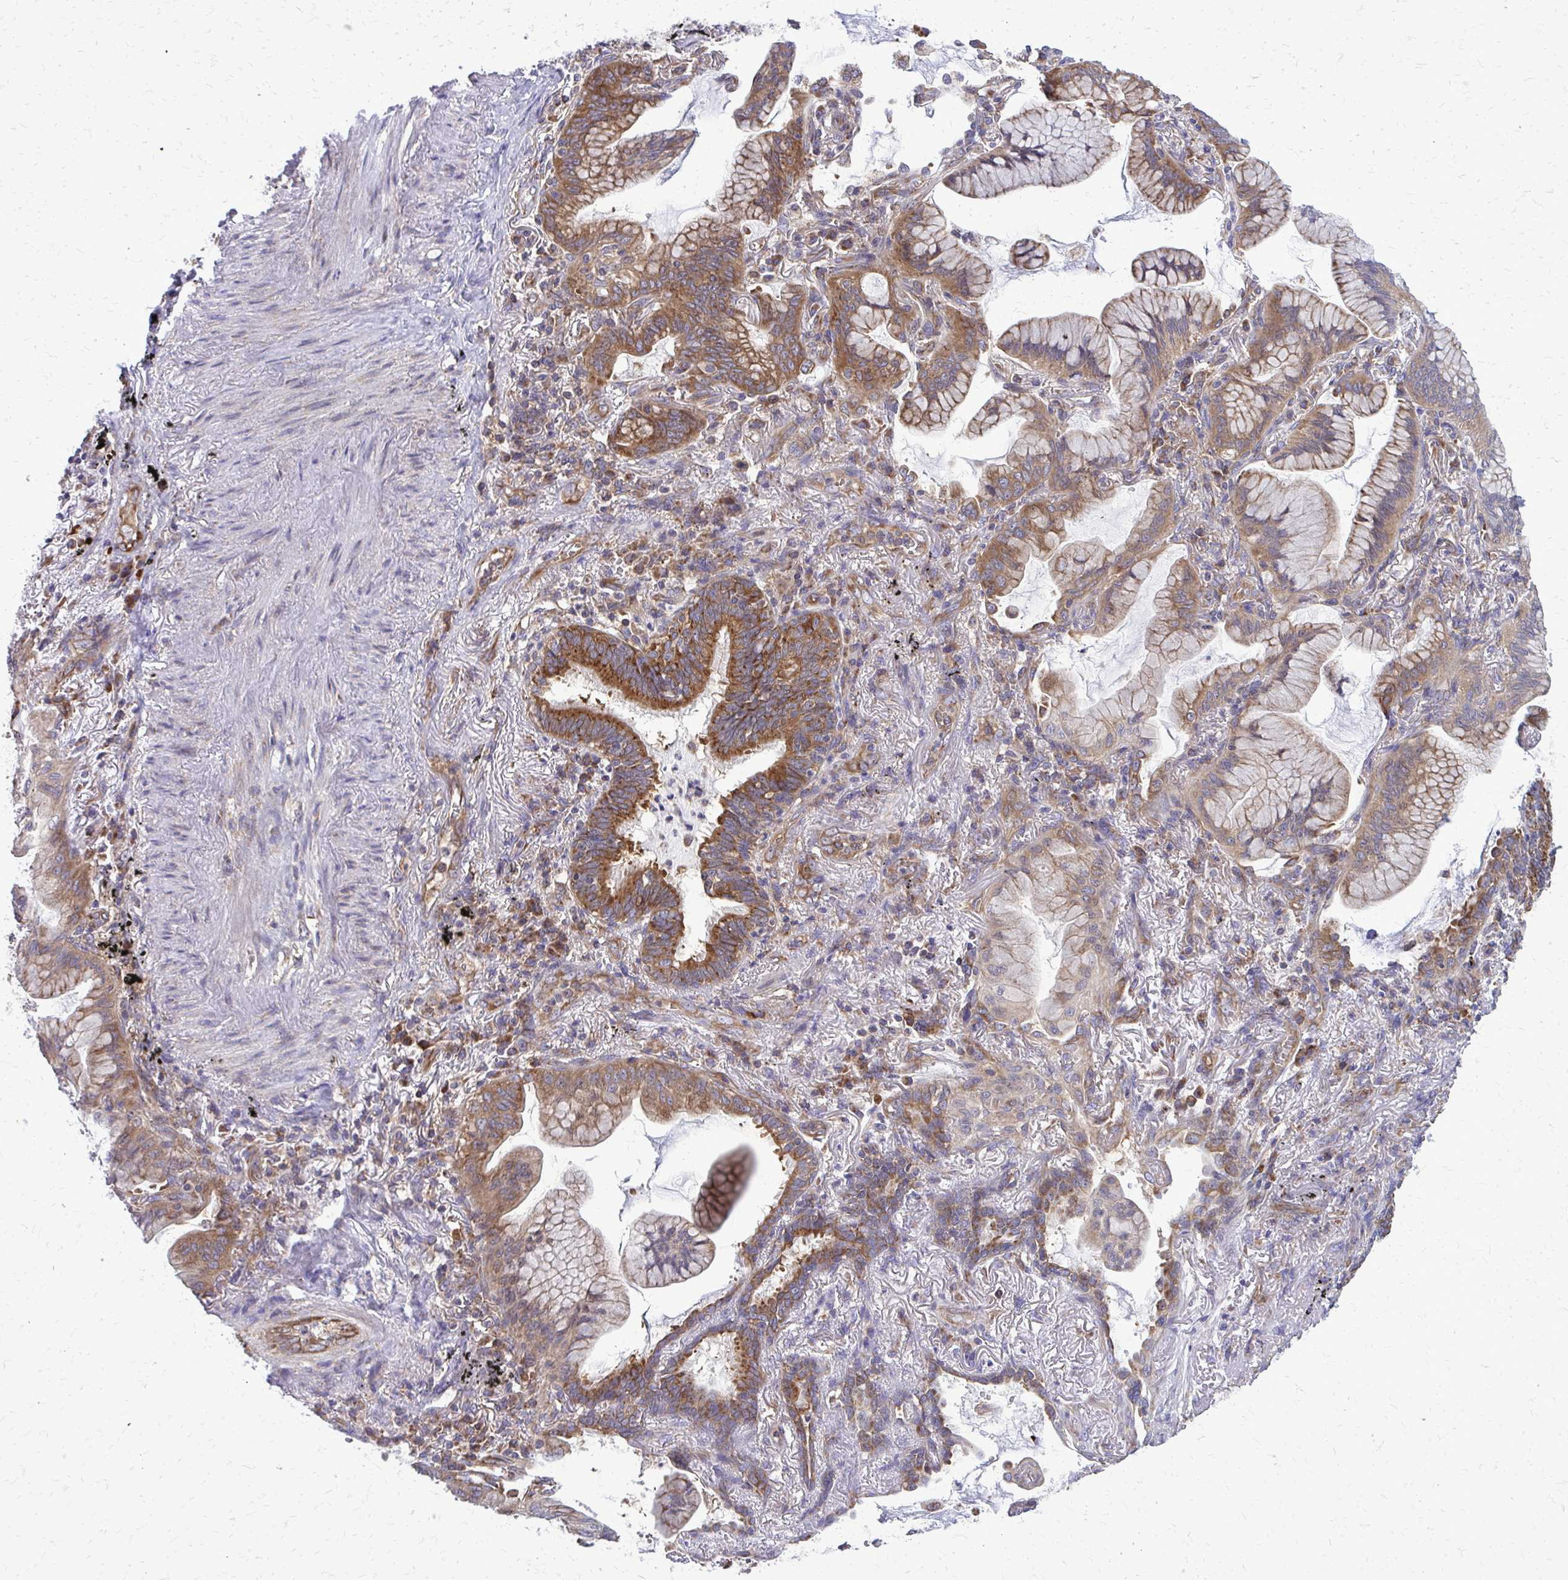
{"staining": {"intensity": "moderate", "quantity": ">75%", "location": "cytoplasmic/membranous"}, "tissue": "lung cancer", "cell_type": "Tumor cells", "image_type": "cancer", "snomed": [{"axis": "morphology", "description": "Adenocarcinoma, NOS"}, {"axis": "topography", "description": "Lung"}], "caption": "This histopathology image shows lung cancer stained with IHC to label a protein in brown. The cytoplasmic/membranous of tumor cells show moderate positivity for the protein. Nuclei are counter-stained blue.", "gene": "PDK4", "patient": {"sex": "male", "age": 77}}